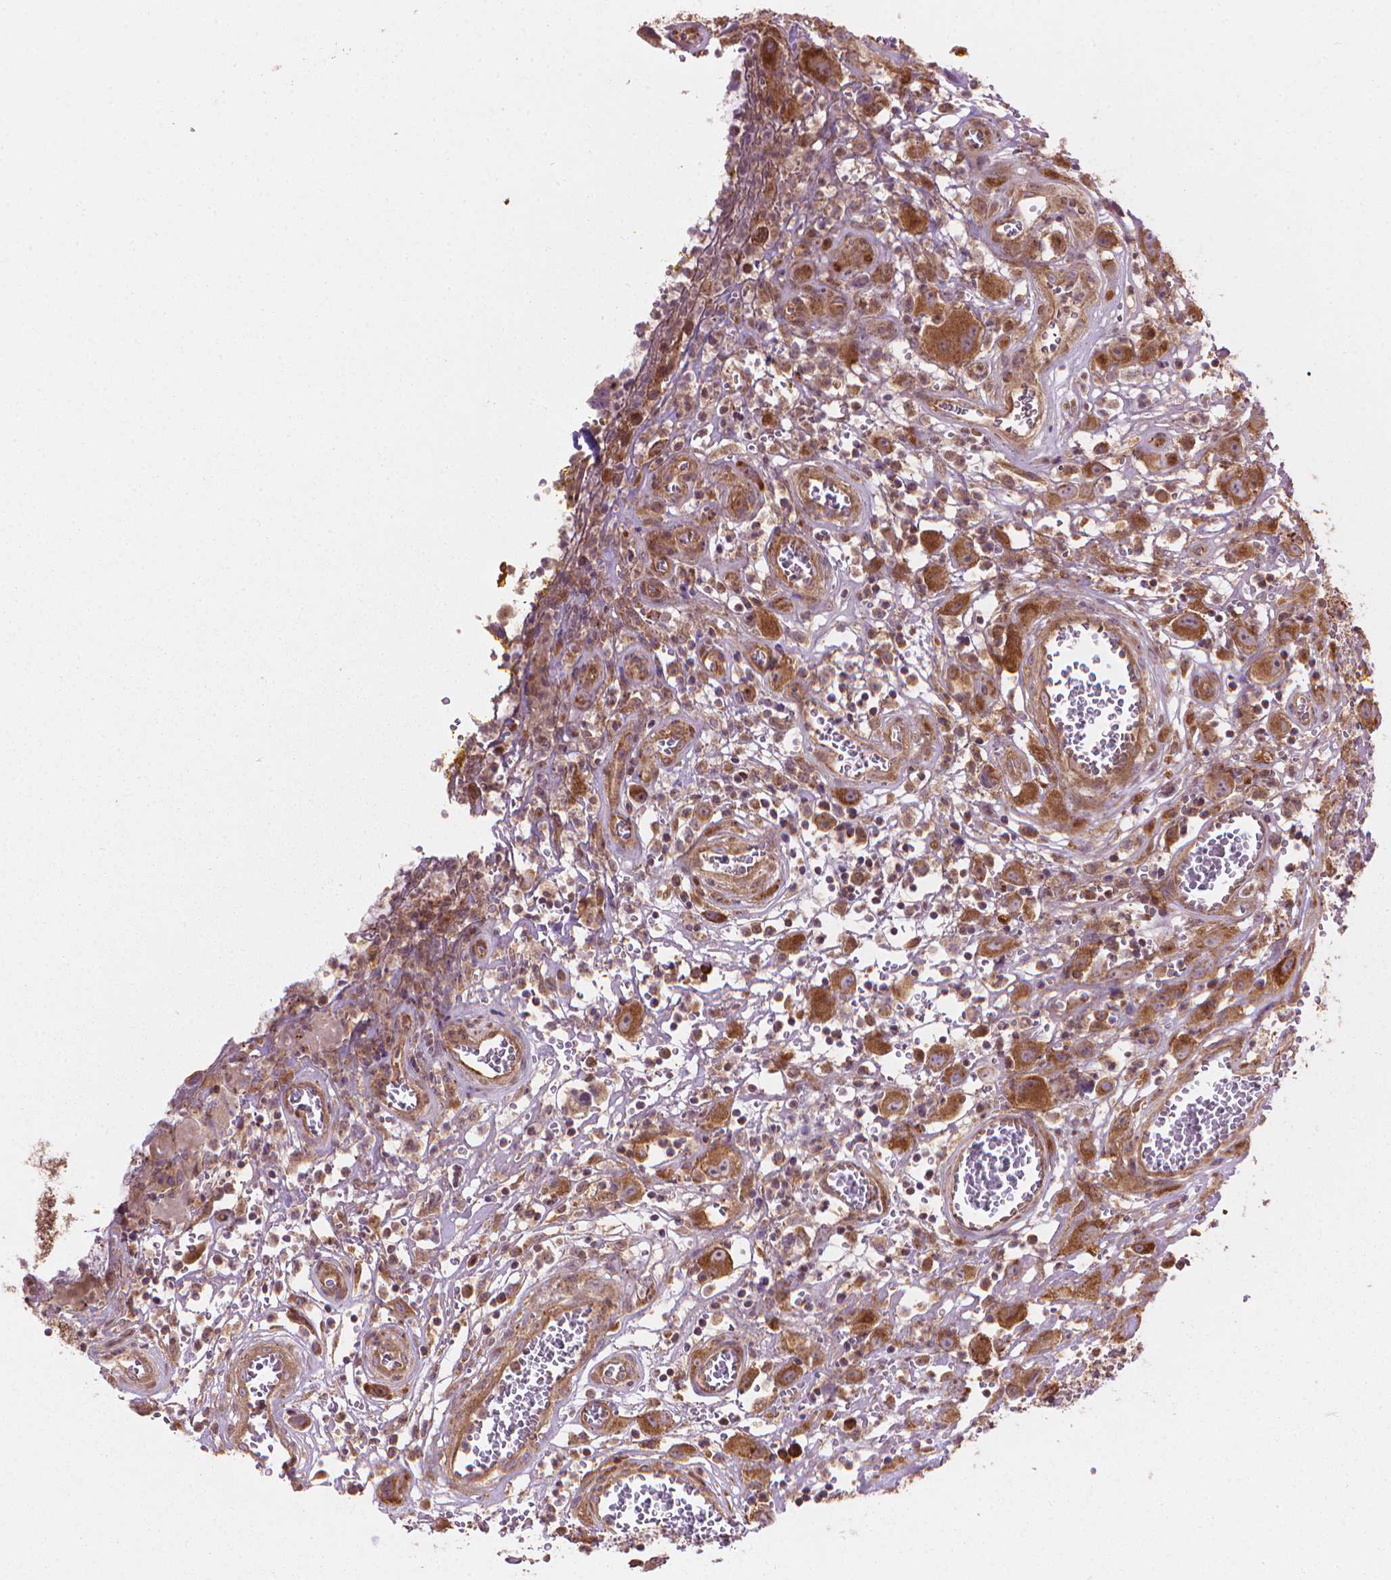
{"staining": {"intensity": "moderate", "quantity": ">75%", "location": "cytoplasmic/membranous"}, "tissue": "head and neck cancer", "cell_type": "Tumor cells", "image_type": "cancer", "snomed": [{"axis": "morphology", "description": "Squamous cell carcinoma, NOS"}, {"axis": "morphology", "description": "Squamous cell carcinoma, metastatic, NOS"}, {"axis": "topography", "description": "Oral tissue"}, {"axis": "topography", "description": "Head-Neck"}], "caption": "IHC of human squamous cell carcinoma (head and neck) displays medium levels of moderate cytoplasmic/membranous positivity in approximately >75% of tumor cells. Immunohistochemistry stains the protein of interest in brown and the nuclei are stained blue.", "gene": "VARS2", "patient": {"sex": "female", "age": 85}}